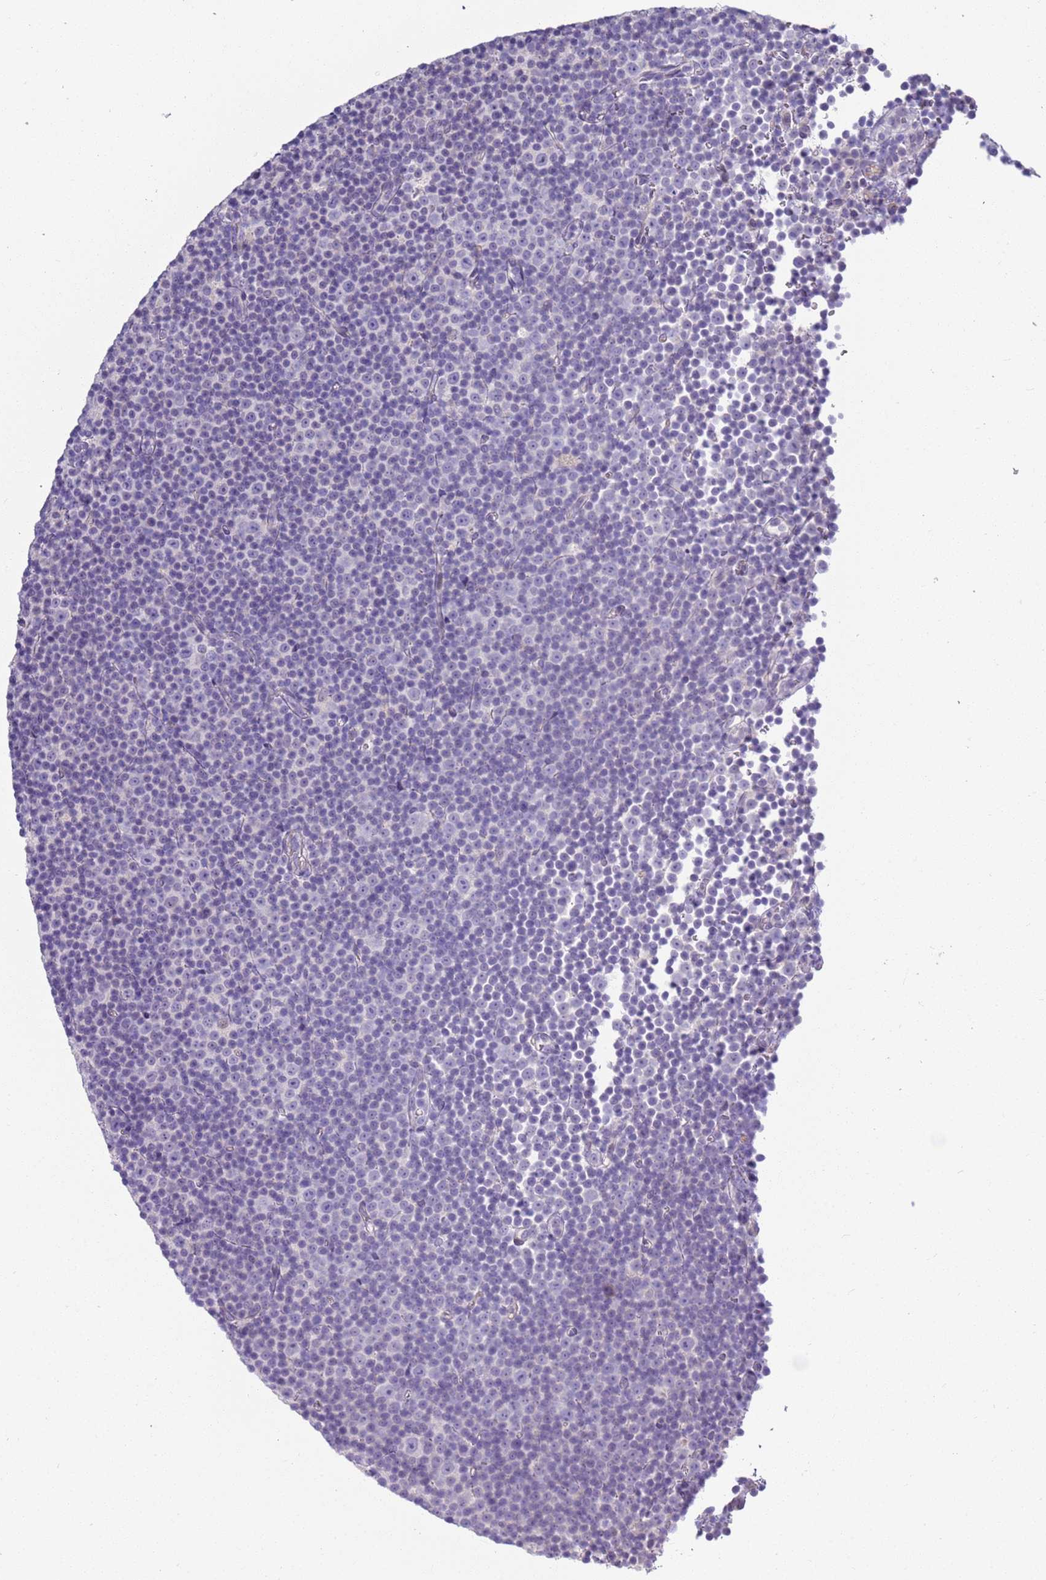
{"staining": {"intensity": "negative", "quantity": "none", "location": "none"}, "tissue": "lymphoma", "cell_type": "Tumor cells", "image_type": "cancer", "snomed": [{"axis": "morphology", "description": "Malignant lymphoma, non-Hodgkin's type, Low grade"}, {"axis": "topography", "description": "Lymph node"}], "caption": "There is no significant expression in tumor cells of malignant lymphoma, non-Hodgkin's type (low-grade).", "gene": "BRMS1L", "patient": {"sex": "female", "age": 67}}